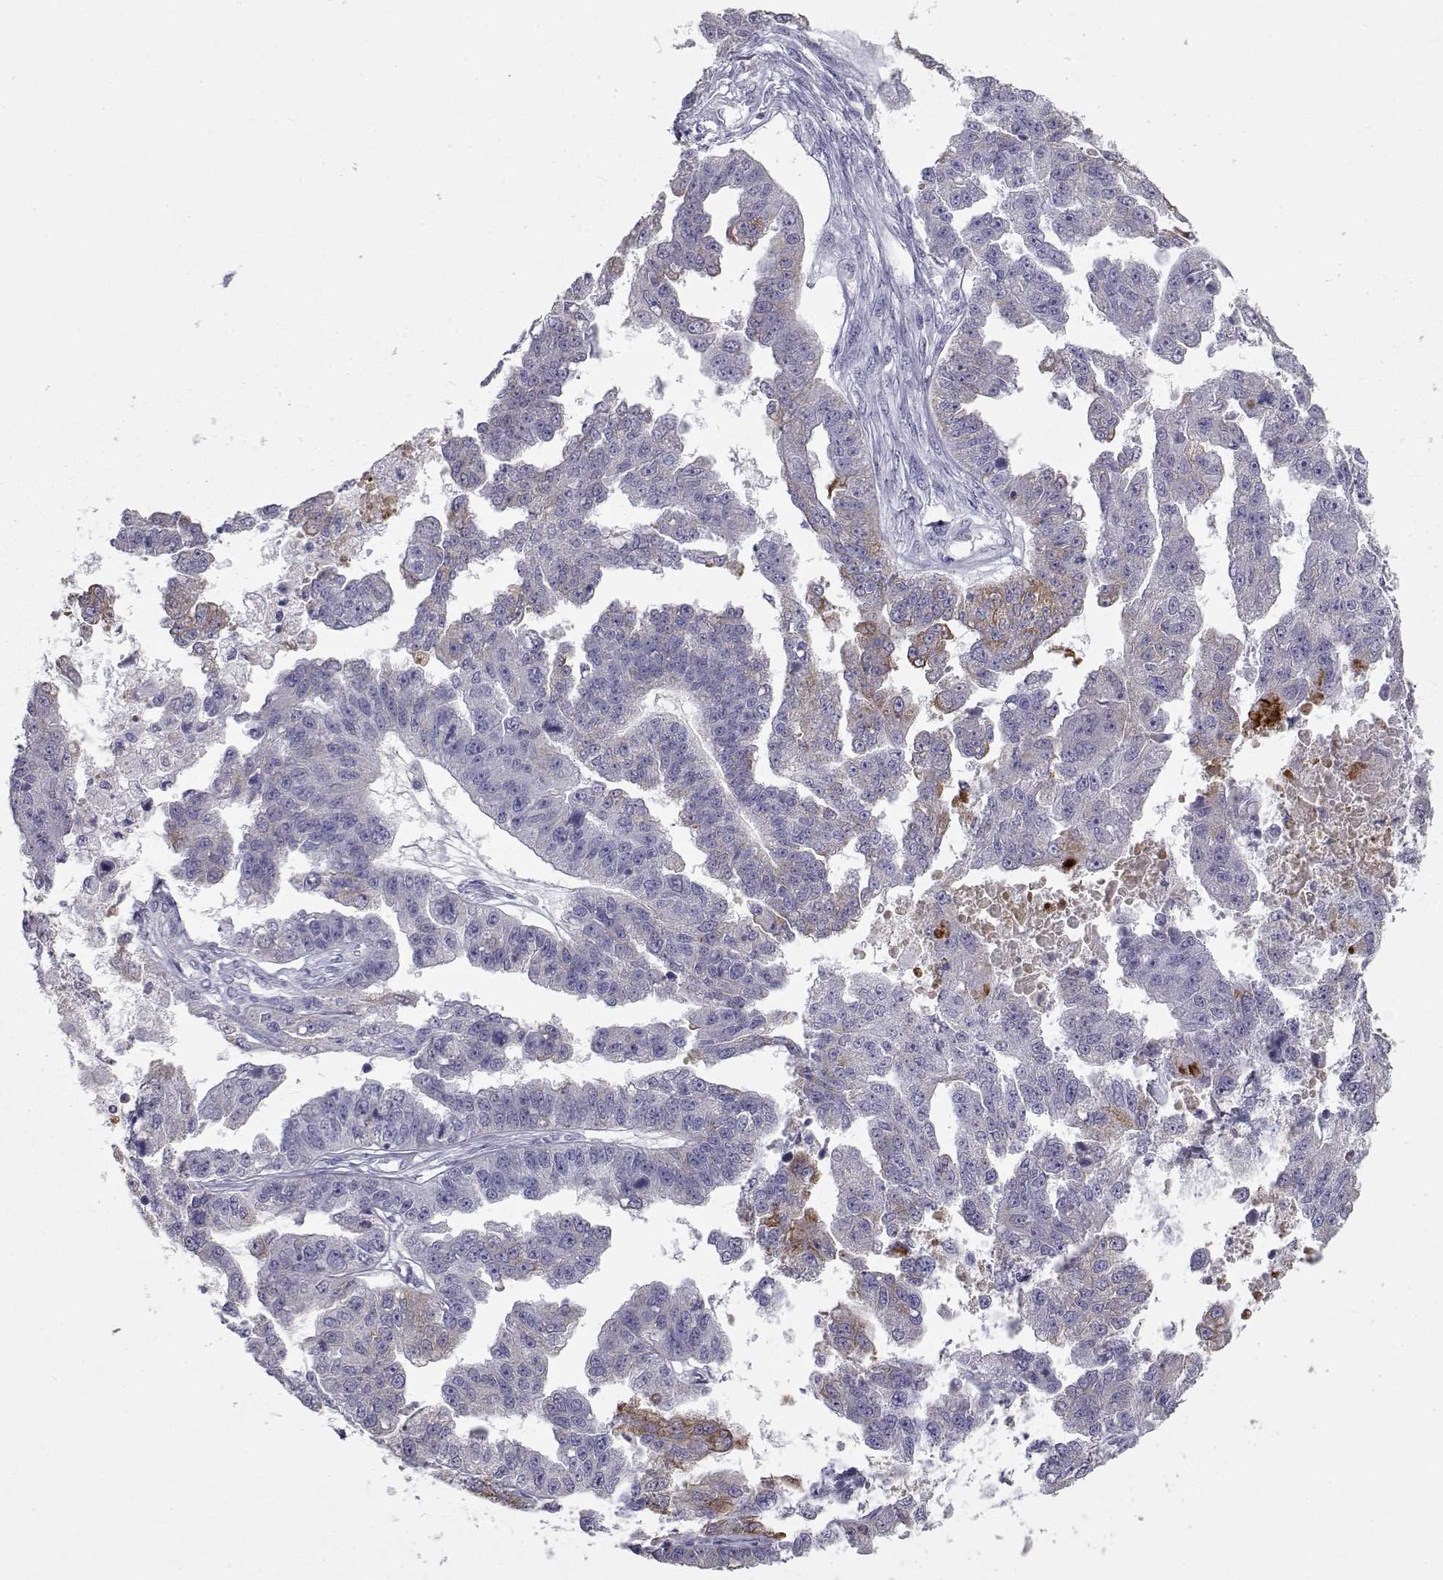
{"staining": {"intensity": "moderate", "quantity": "<25%", "location": "cytoplasmic/membranous"}, "tissue": "ovarian cancer", "cell_type": "Tumor cells", "image_type": "cancer", "snomed": [{"axis": "morphology", "description": "Cystadenocarcinoma, serous, NOS"}, {"axis": "topography", "description": "Ovary"}], "caption": "Ovarian cancer (serous cystadenocarcinoma) stained for a protein (brown) demonstrates moderate cytoplasmic/membranous positive positivity in approximately <25% of tumor cells.", "gene": "LAMB3", "patient": {"sex": "female", "age": 58}}